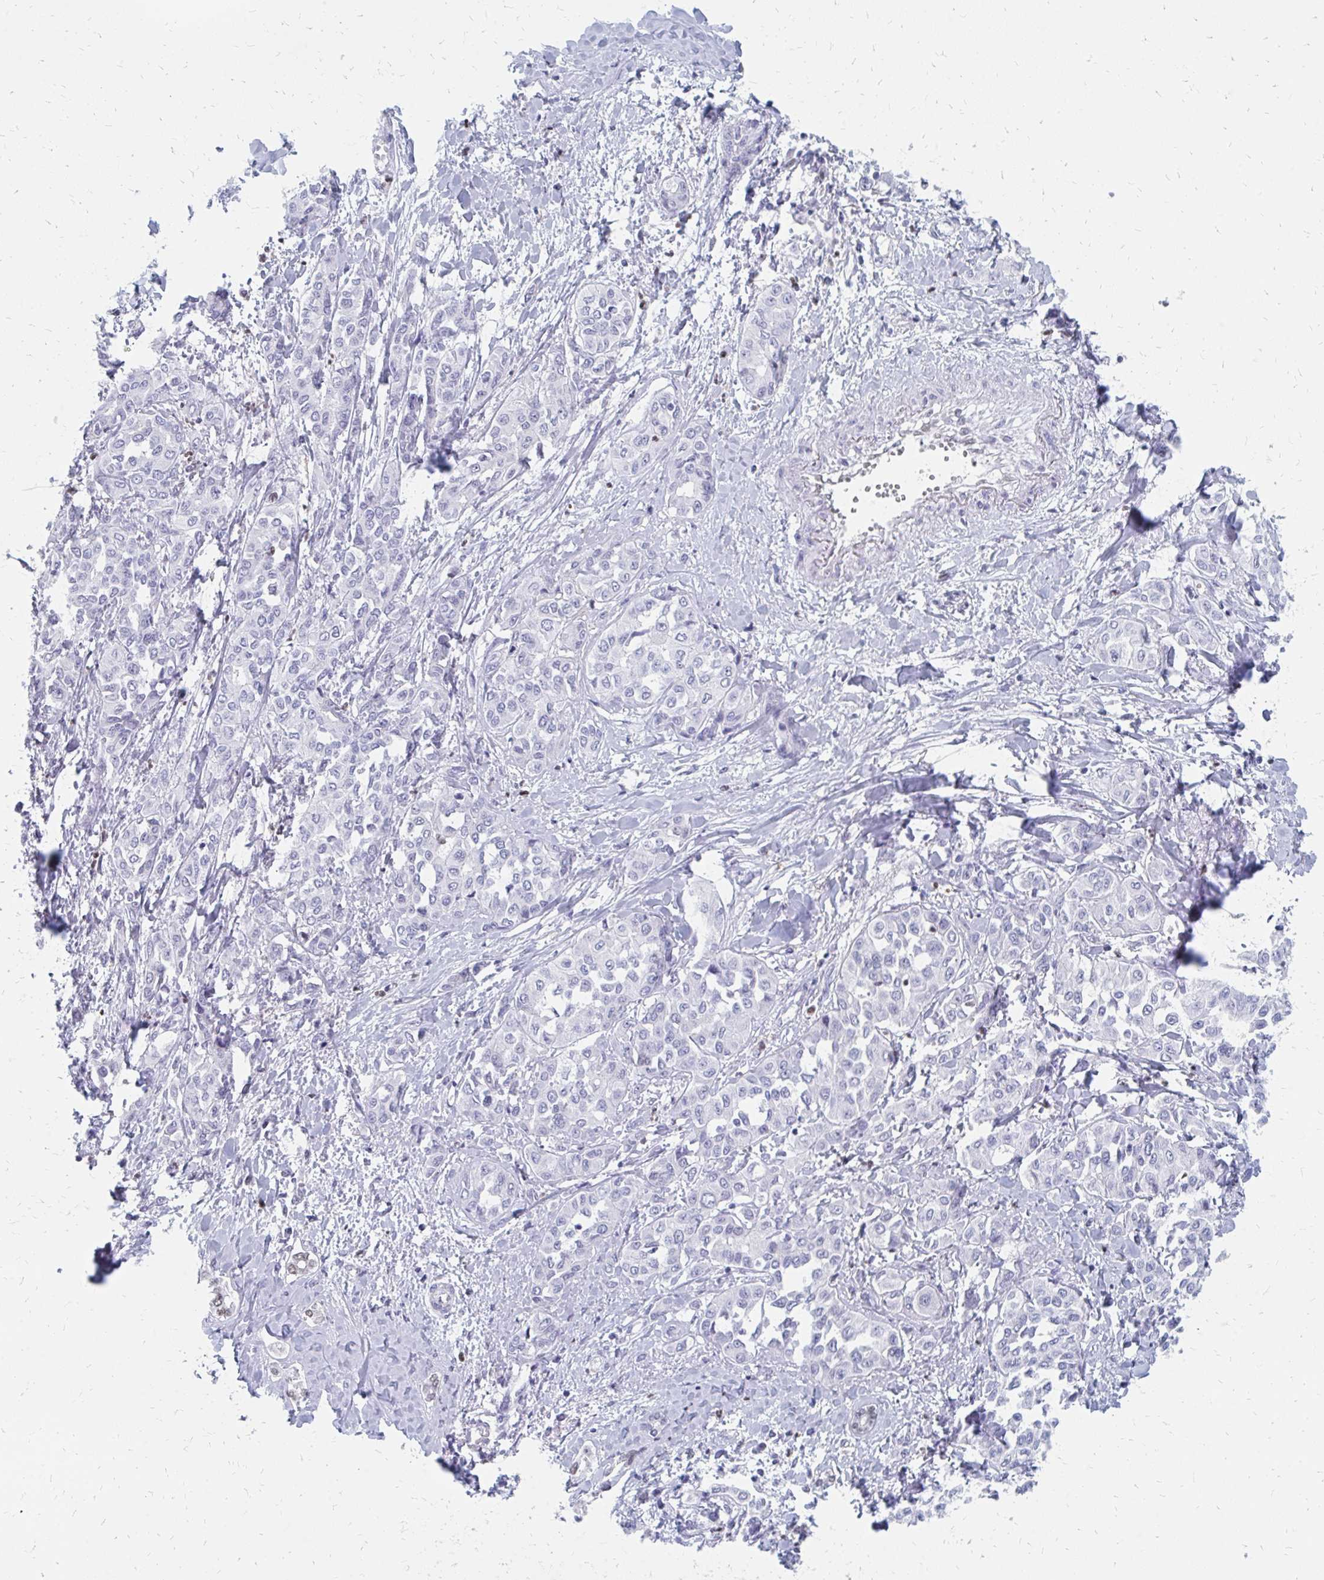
{"staining": {"intensity": "negative", "quantity": "none", "location": "none"}, "tissue": "liver cancer", "cell_type": "Tumor cells", "image_type": "cancer", "snomed": [{"axis": "morphology", "description": "Cholangiocarcinoma"}, {"axis": "topography", "description": "Liver"}], "caption": "This histopathology image is of cholangiocarcinoma (liver) stained with IHC to label a protein in brown with the nuclei are counter-stained blue. There is no positivity in tumor cells.", "gene": "PLK3", "patient": {"sex": "female", "age": 77}}